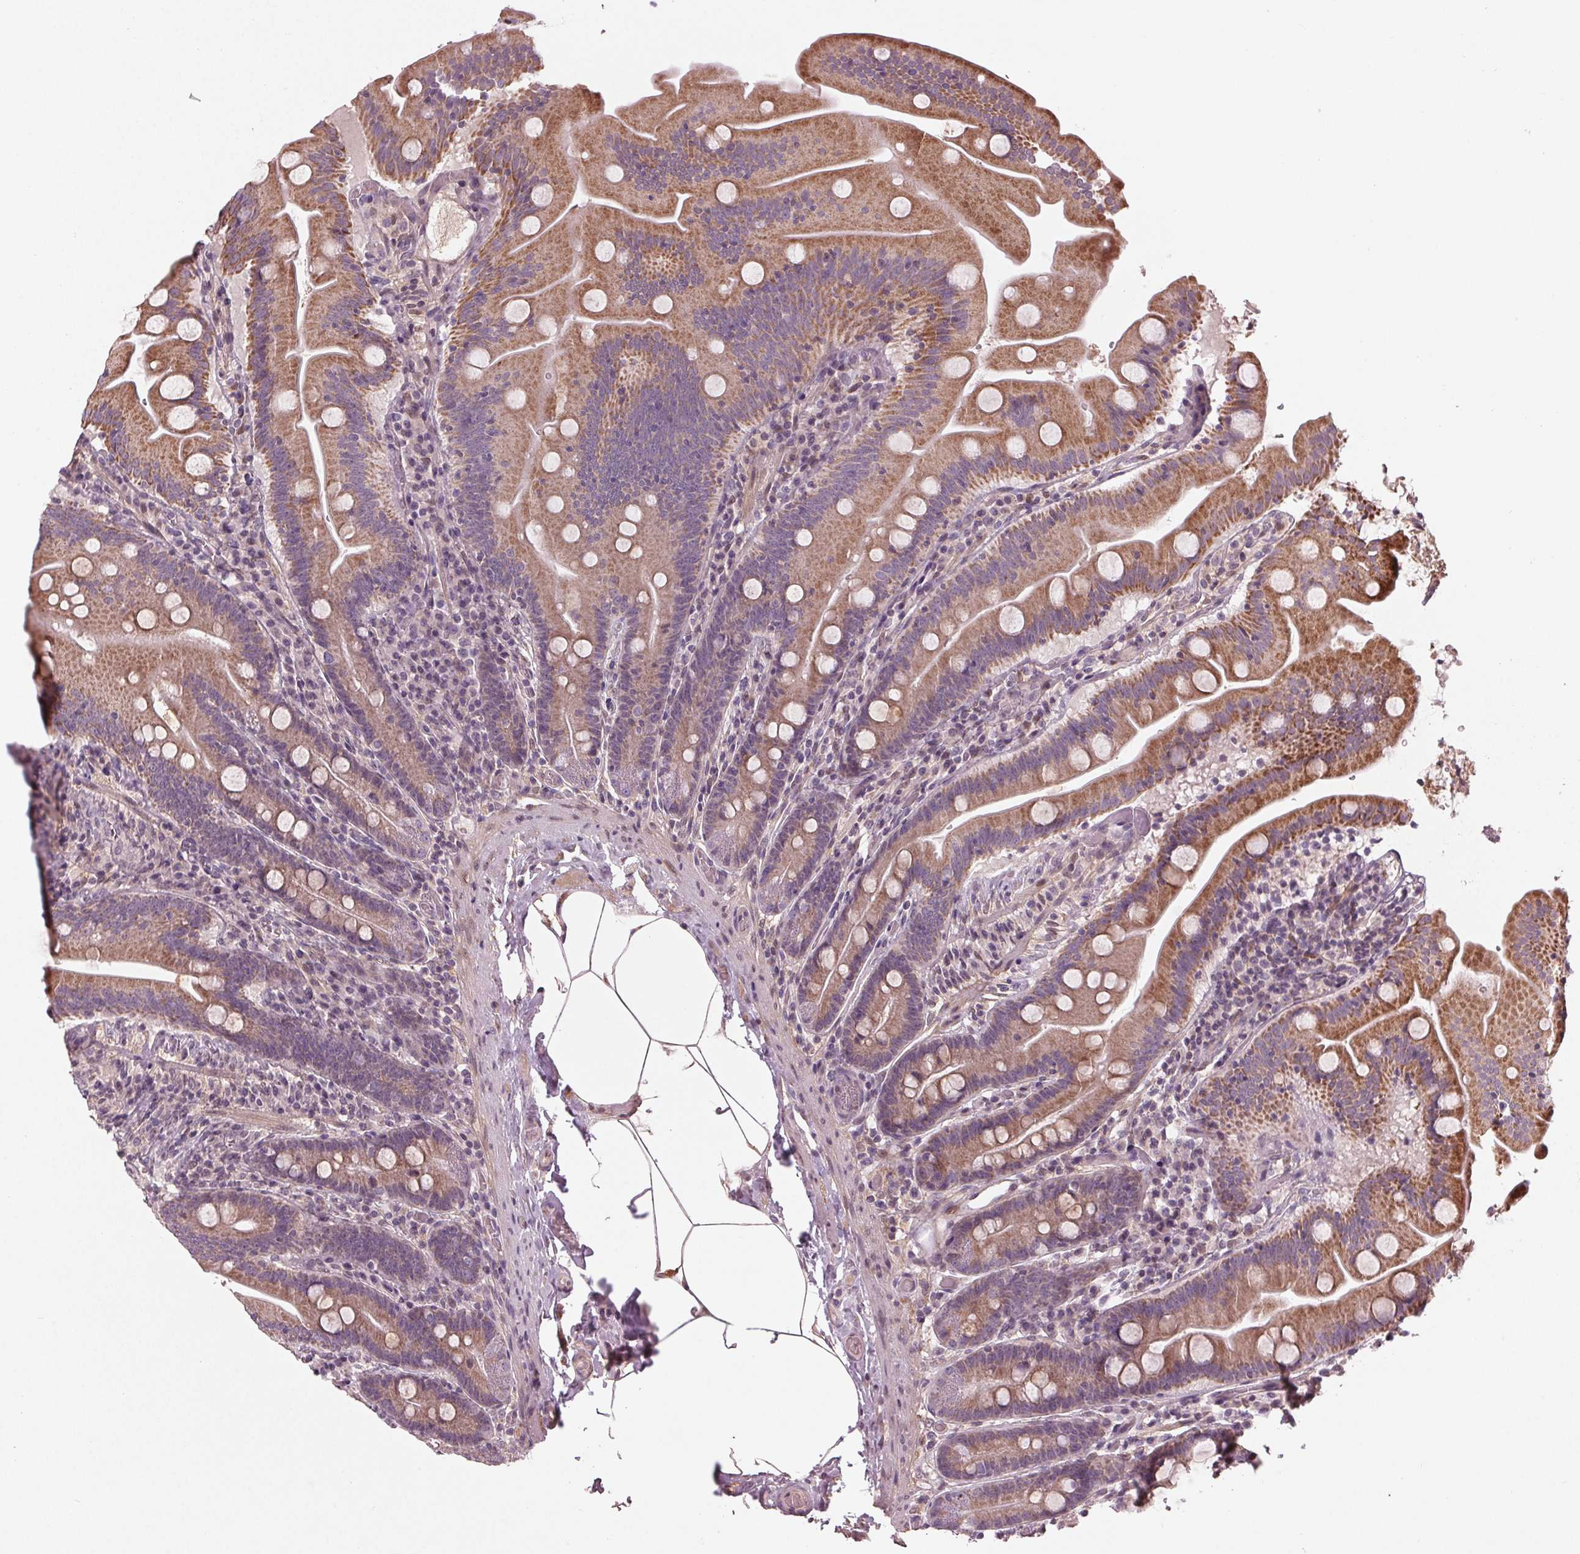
{"staining": {"intensity": "moderate", "quantity": "25%-75%", "location": "cytoplasmic/membranous"}, "tissue": "small intestine", "cell_type": "Glandular cells", "image_type": "normal", "snomed": [{"axis": "morphology", "description": "Normal tissue, NOS"}, {"axis": "topography", "description": "Small intestine"}], "caption": "An image of human small intestine stained for a protein demonstrates moderate cytoplasmic/membranous brown staining in glandular cells.", "gene": "ZNF605", "patient": {"sex": "male", "age": 37}}